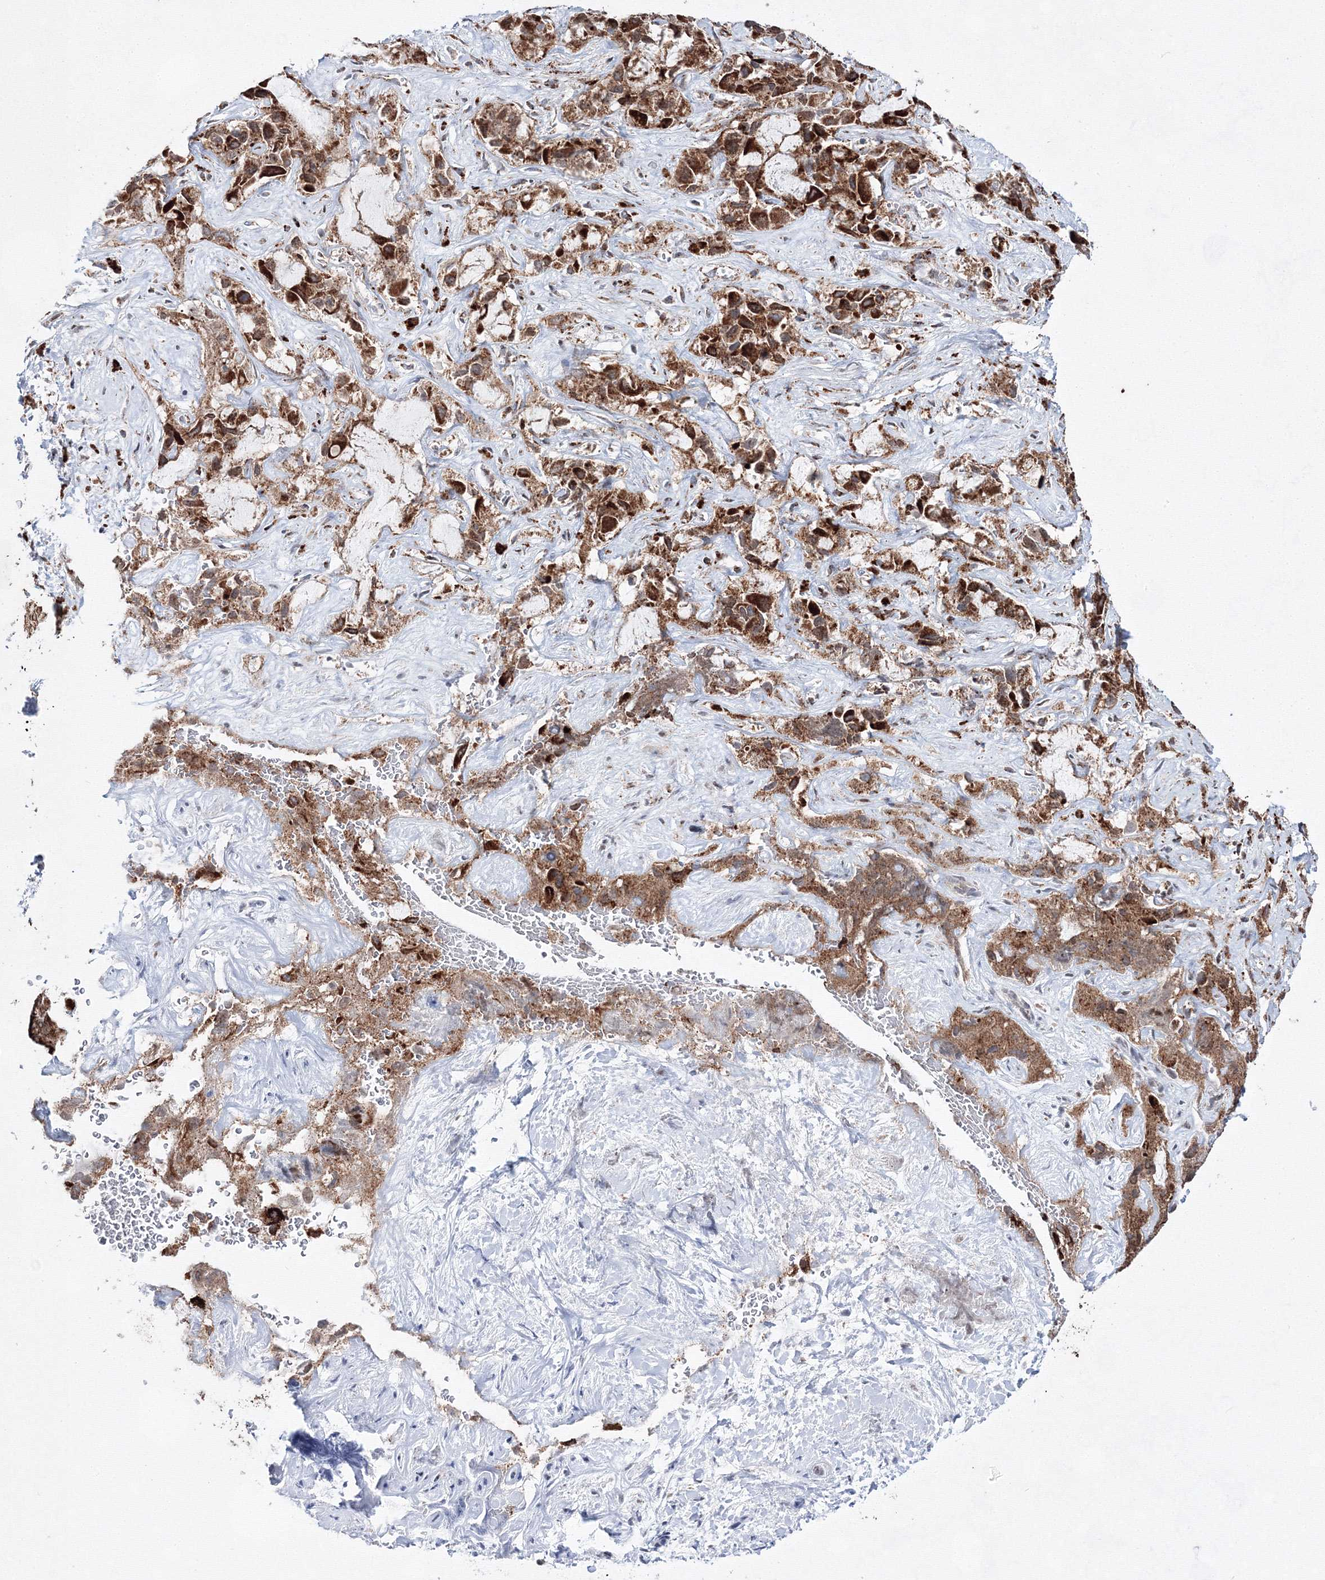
{"staining": {"intensity": "strong", "quantity": ">75%", "location": "cytoplasmic/membranous"}, "tissue": "liver cancer", "cell_type": "Tumor cells", "image_type": "cancer", "snomed": [{"axis": "morphology", "description": "Cholangiocarcinoma"}, {"axis": "topography", "description": "Liver"}], "caption": "Protein expression analysis of liver cholangiocarcinoma exhibits strong cytoplasmic/membranous positivity in about >75% of tumor cells.", "gene": "HADHB", "patient": {"sex": "female", "age": 52}}